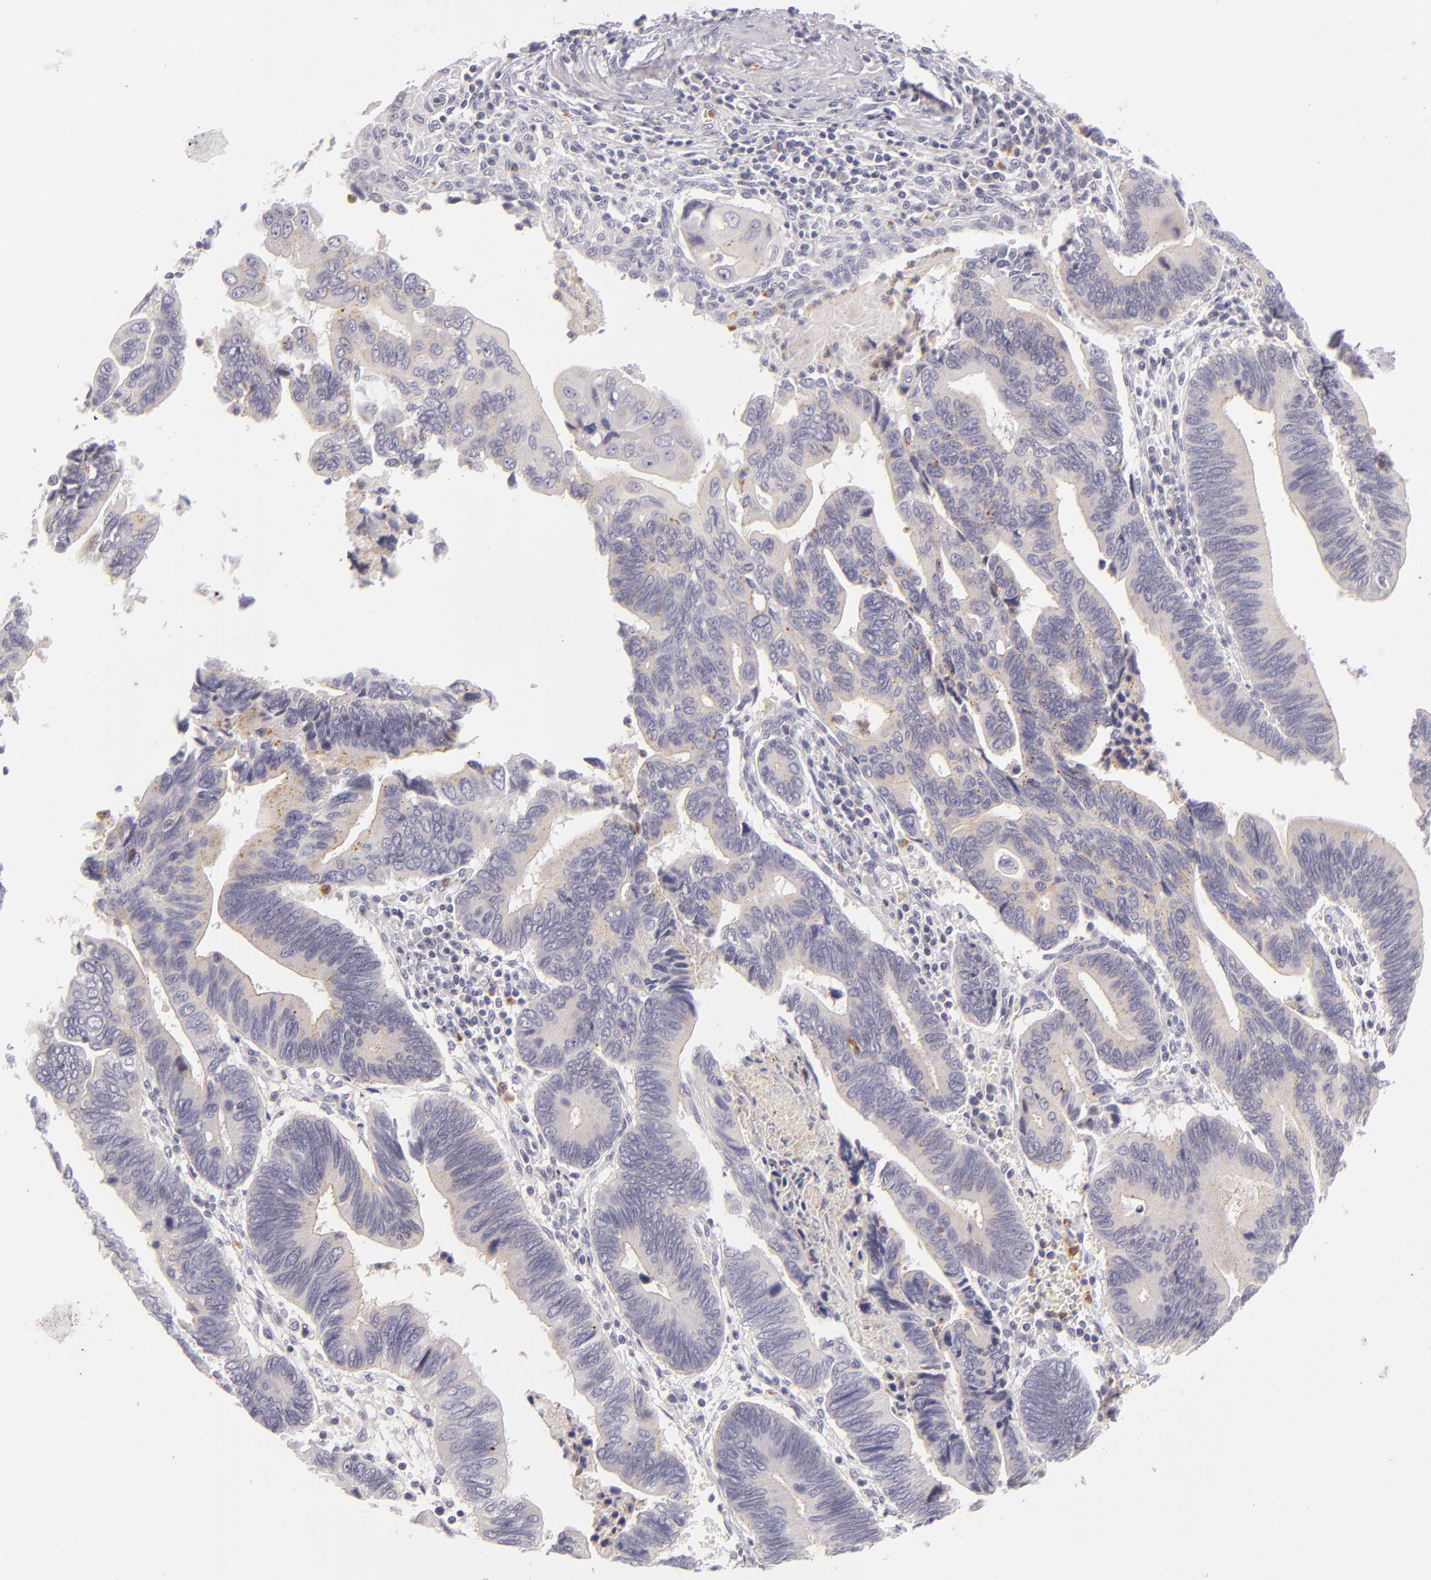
{"staining": {"intensity": "negative", "quantity": "none", "location": "none"}, "tissue": "pancreatic cancer", "cell_type": "Tumor cells", "image_type": "cancer", "snomed": [{"axis": "morphology", "description": "Adenocarcinoma, NOS"}, {"axis": "topography", "description": "Pancreas"}], "caption": "Immunohistochemical staining of pancreatic cancer shows no significant staining in tumor cells.", "gene": "FAM181A", "patient": {"sex": "female", "age": 70}}